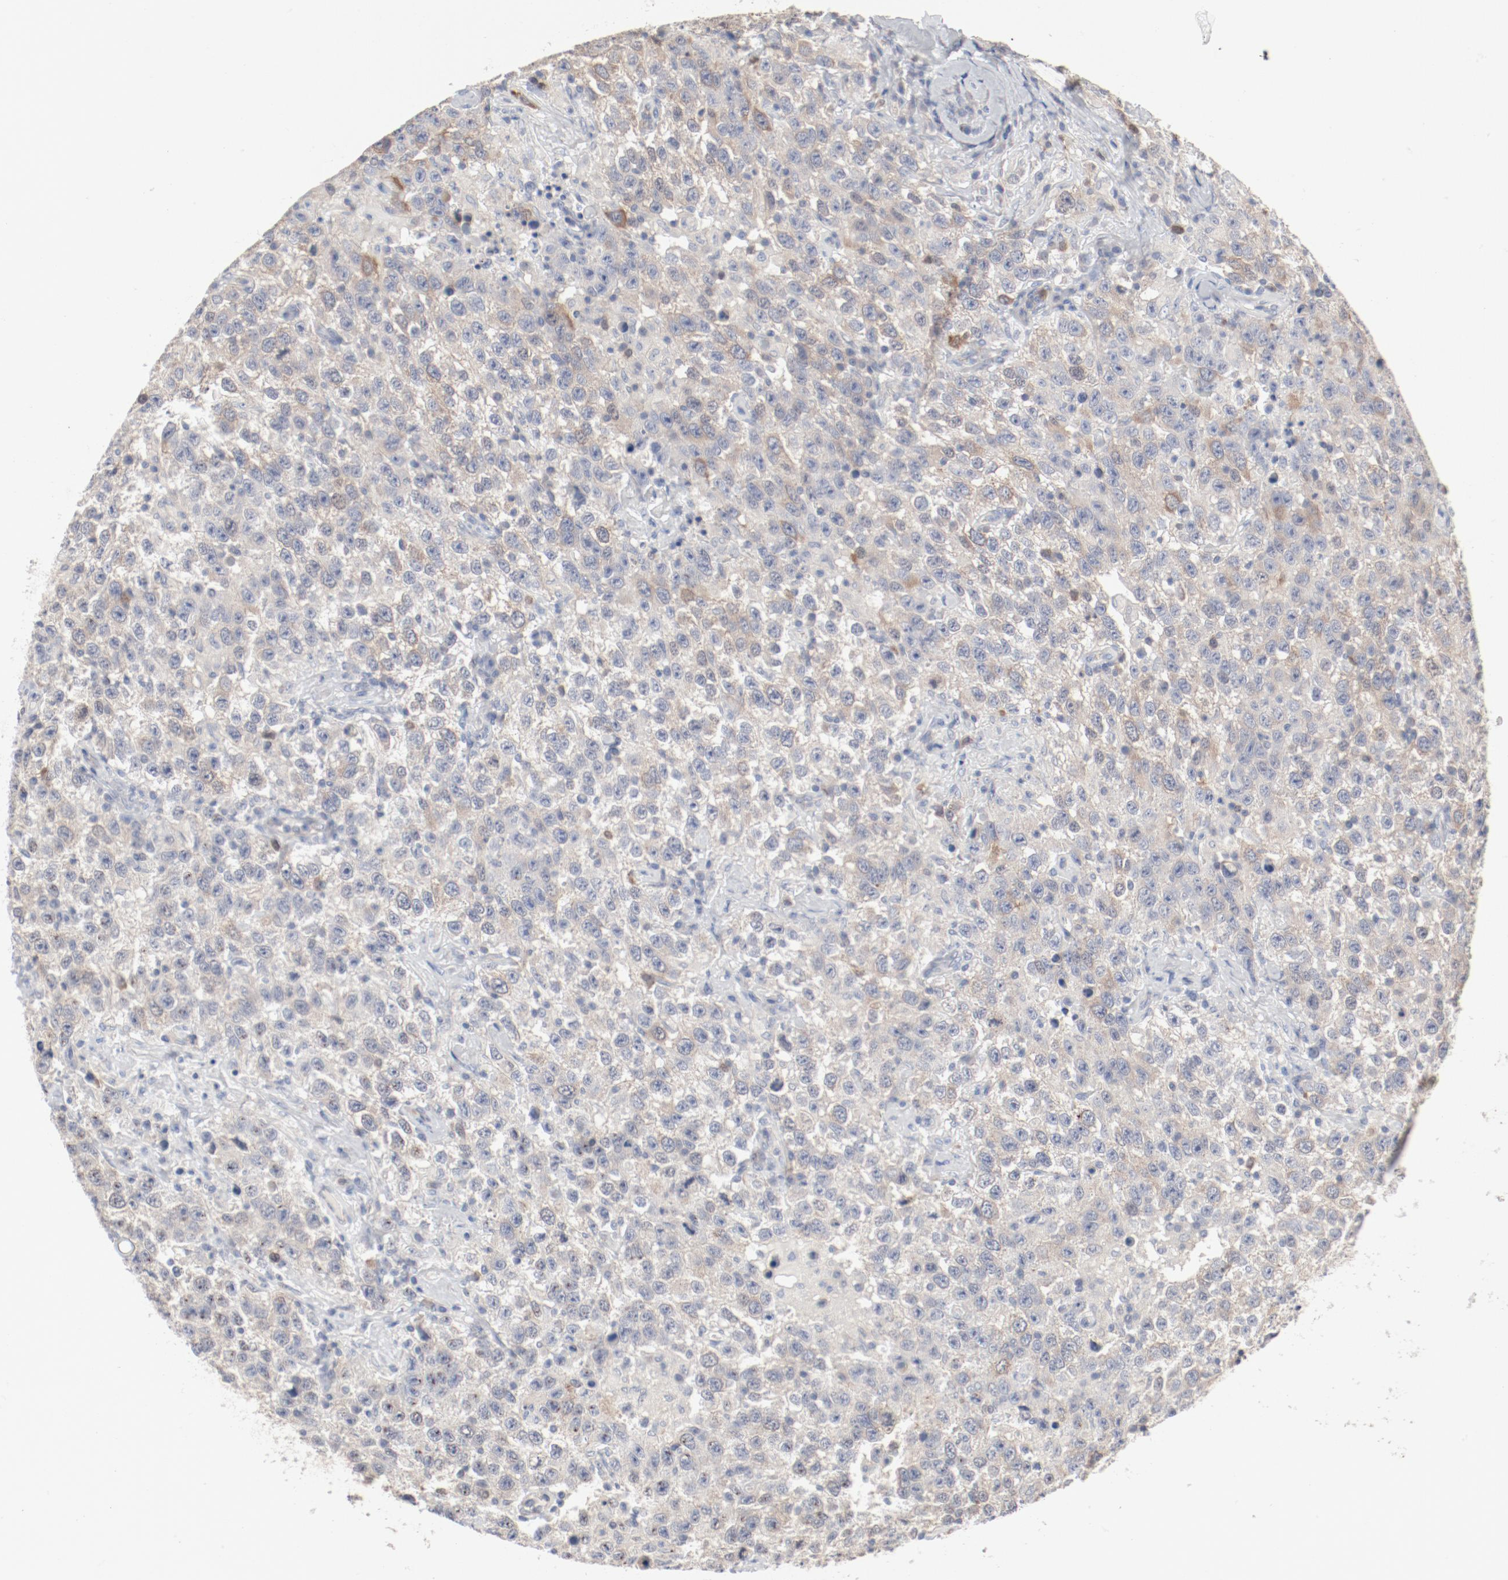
{"staining": {"intensity": "moderate", "quantity": "<25%", "location": "cytoplasmic/membranous"}, "tissue": "testis cancer", "cell_type": "Tumor cells", "image_type": "cancer", "snomed": [{"axis": "morphology", "description": "Seminoma, NOS"}, {"axis": "topography", "description": "Testis"}], "caption": "Immunohistochemistry (IHC) (DAB (3,3'-diaminobenzidine)) staining of testis seminoma exhibits moderate cytoplasmic/membranous protein positivity in about <25% of tumor cells.", "gene": "CDK1", "patient": {"sex": "male", "age": 41}}